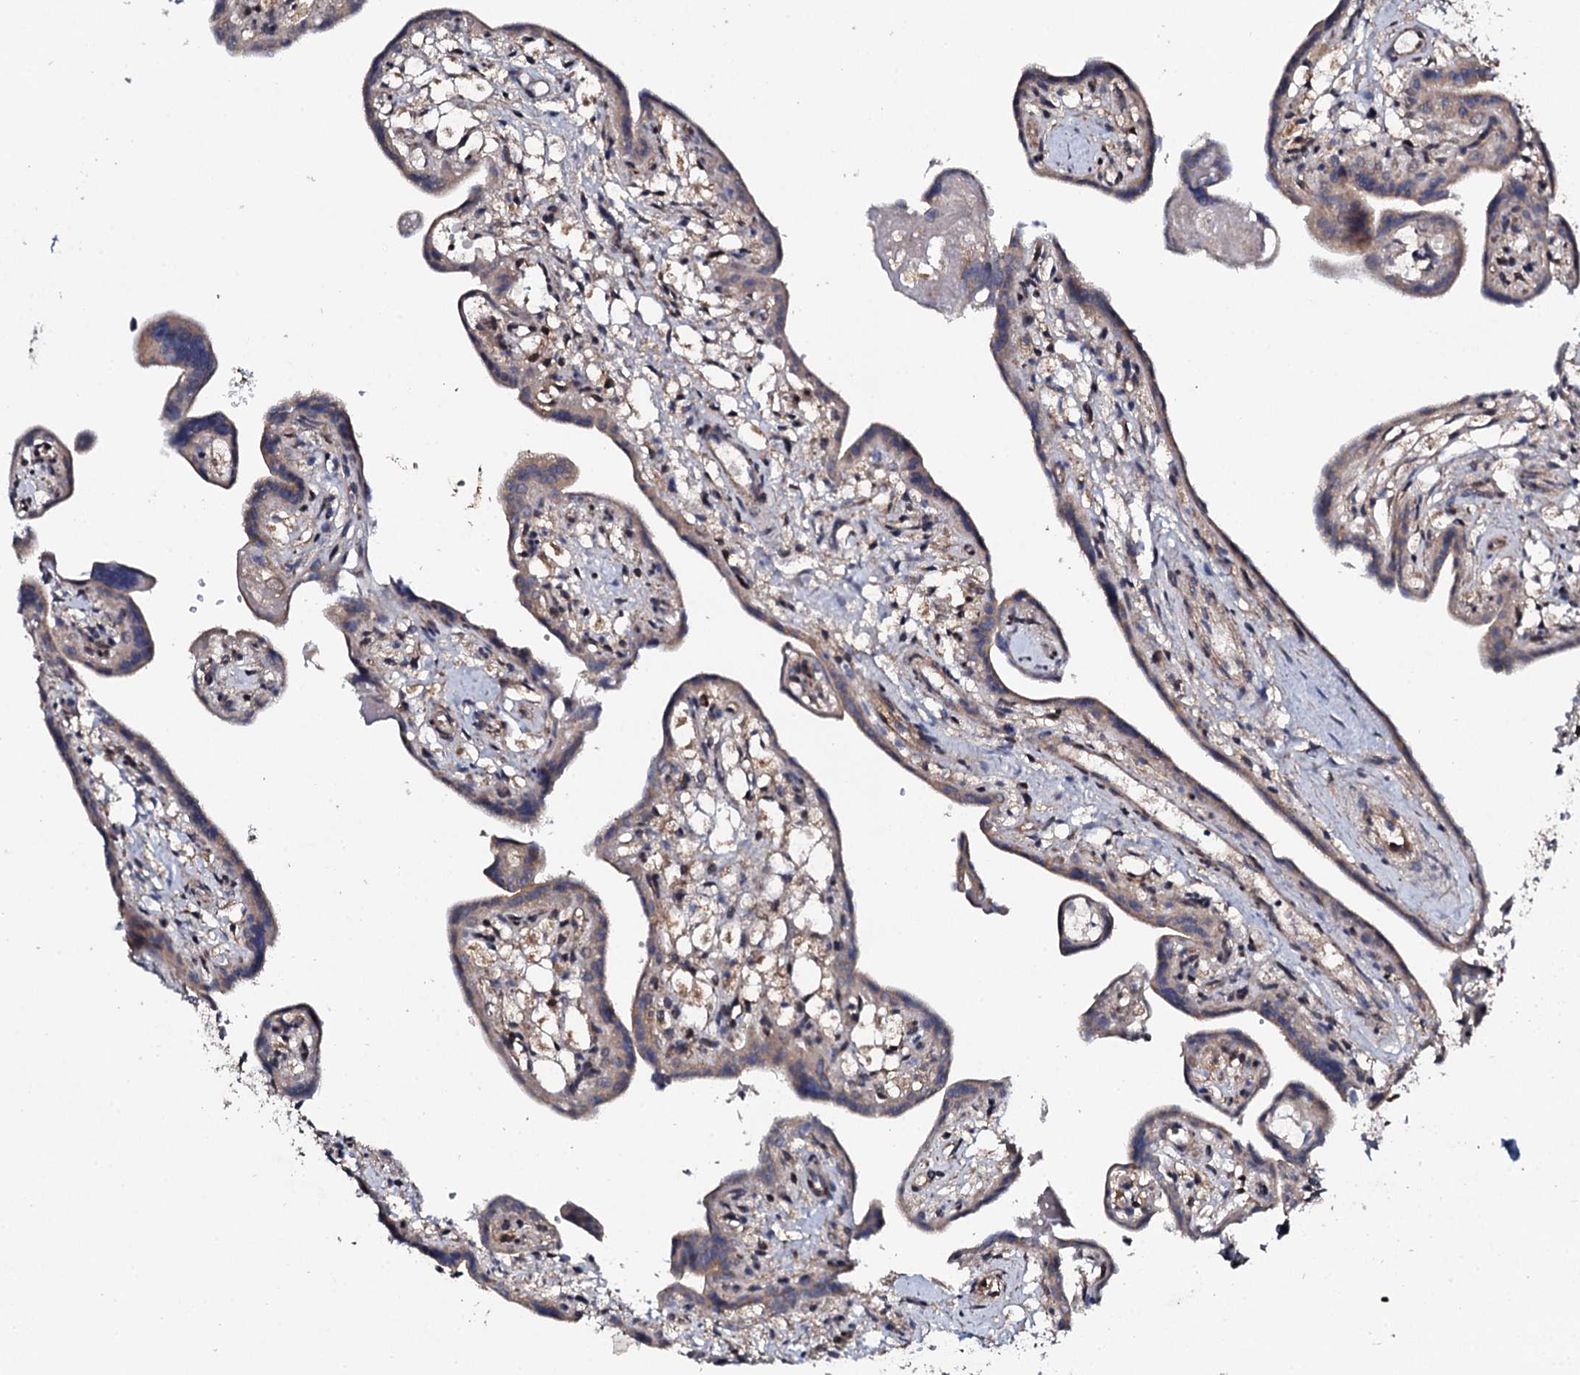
{"staining": {"intensity": "weak", "quantity": "25%-75%", "location": "cytoplasmic/membranous"}, "tissue": "placenta", "cell_type": "Trophoblastic cells", "image_type": "normal", "snomed": [{"axis": "morphology", "description": "Normal tissue, NOS"}, {"axis": "topography", "description": "Placenta"}], "caption": "Weak cytoplasmic/membranous protein positivity is identified in about 25%-75% of trophoblastic cells in placenta.", "gene": "FAM111A", "patient": {"sex": "female", "age": 37}}